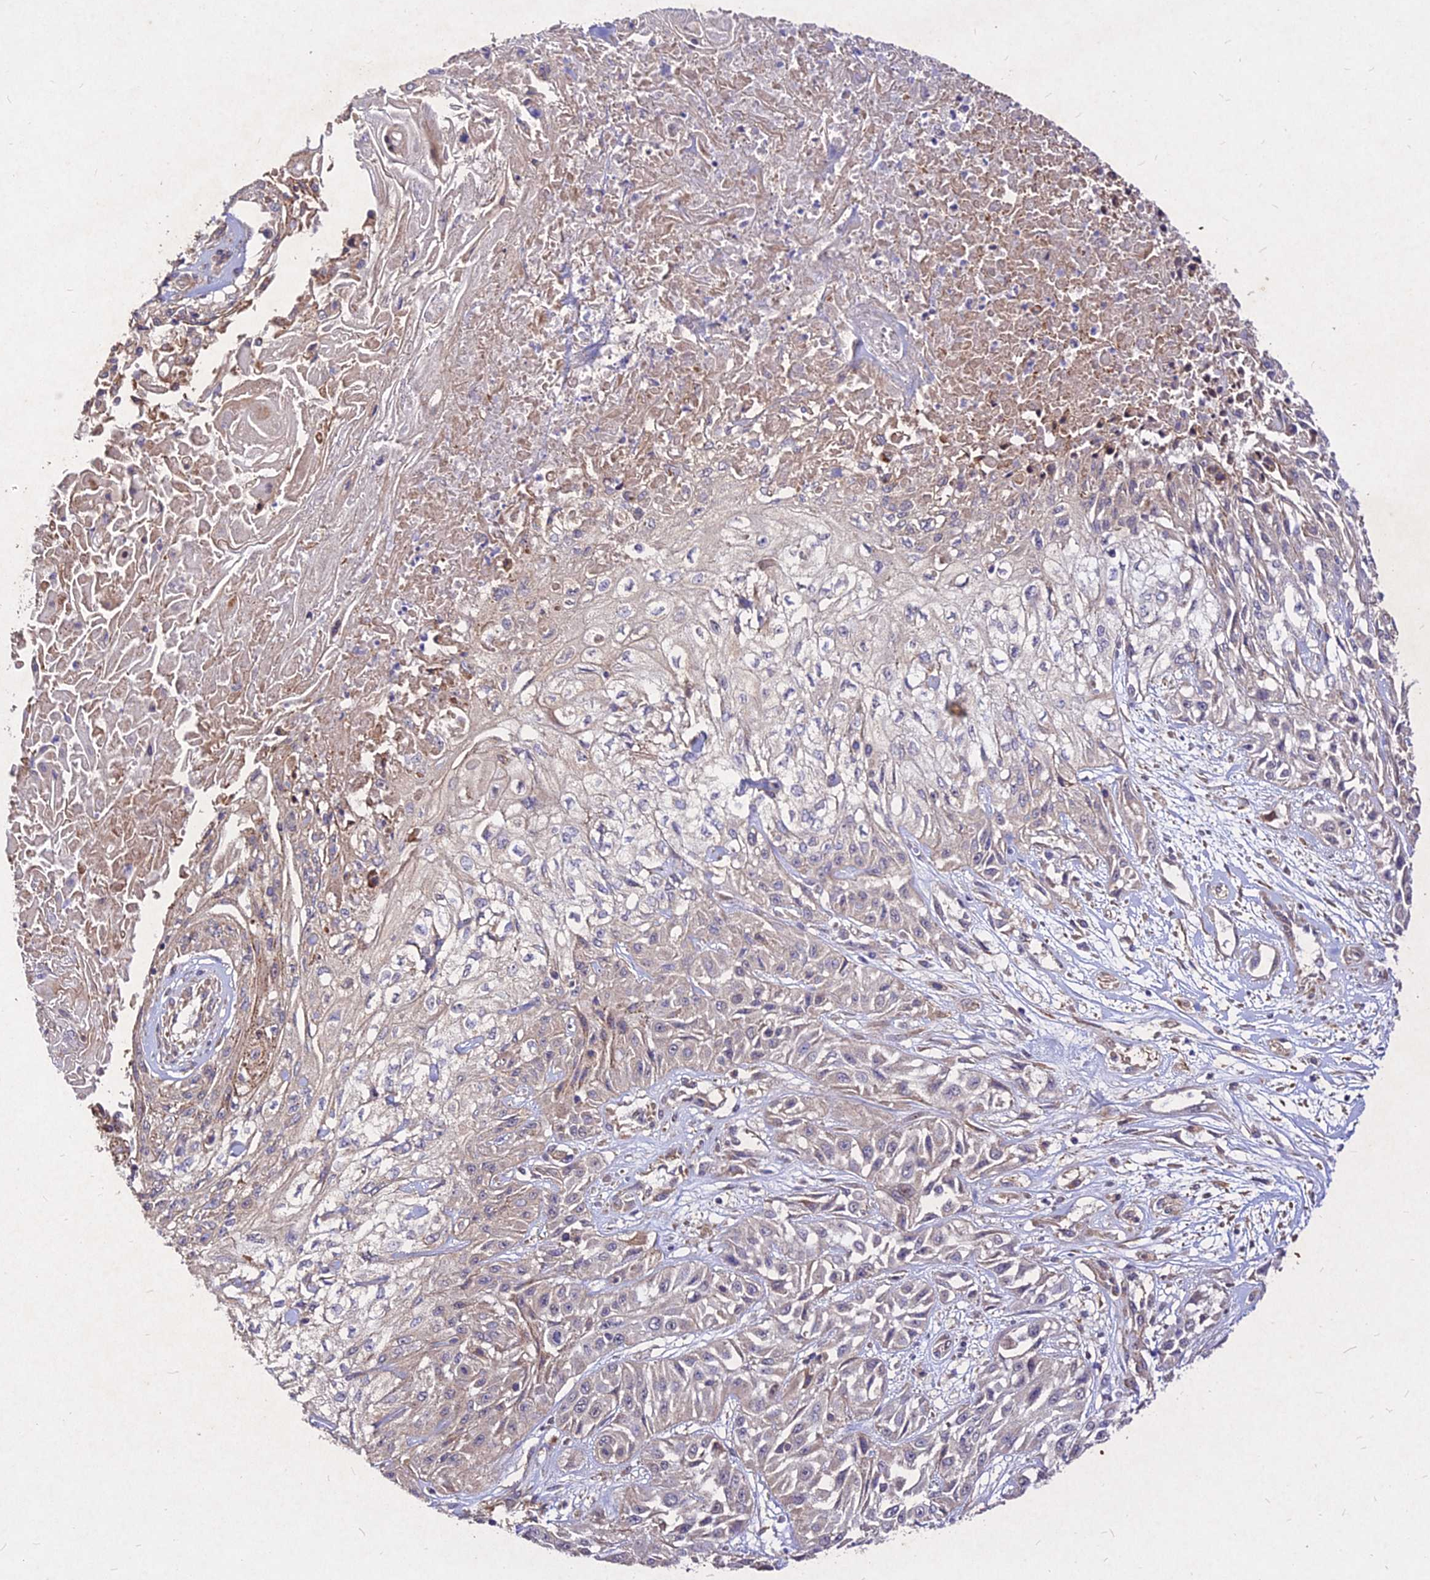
{"staining": {"intensity": "negative", "quantity": "none", "location": "none"}, "tissue": "skin cancer", "cell_type": "Tumor cells", "image_type": "cancer", "snomed": [{"axis": "morphology", "description": "Squamous cell carcinoma, NOS"}, {"axis": "morphology", "description": "Squamous cell carcinoma, metastatic, NOS"}, {"axis": "topography", "description": "Skin"}, {"axis": "topography", "description": "Lymph node"}], "caption": "The micrograph shows no staining of tumor cells in skin metastatic squamous cell carcinoma.", "gene": "SKA1", "patient": {"sex": "male", "age": 75}}